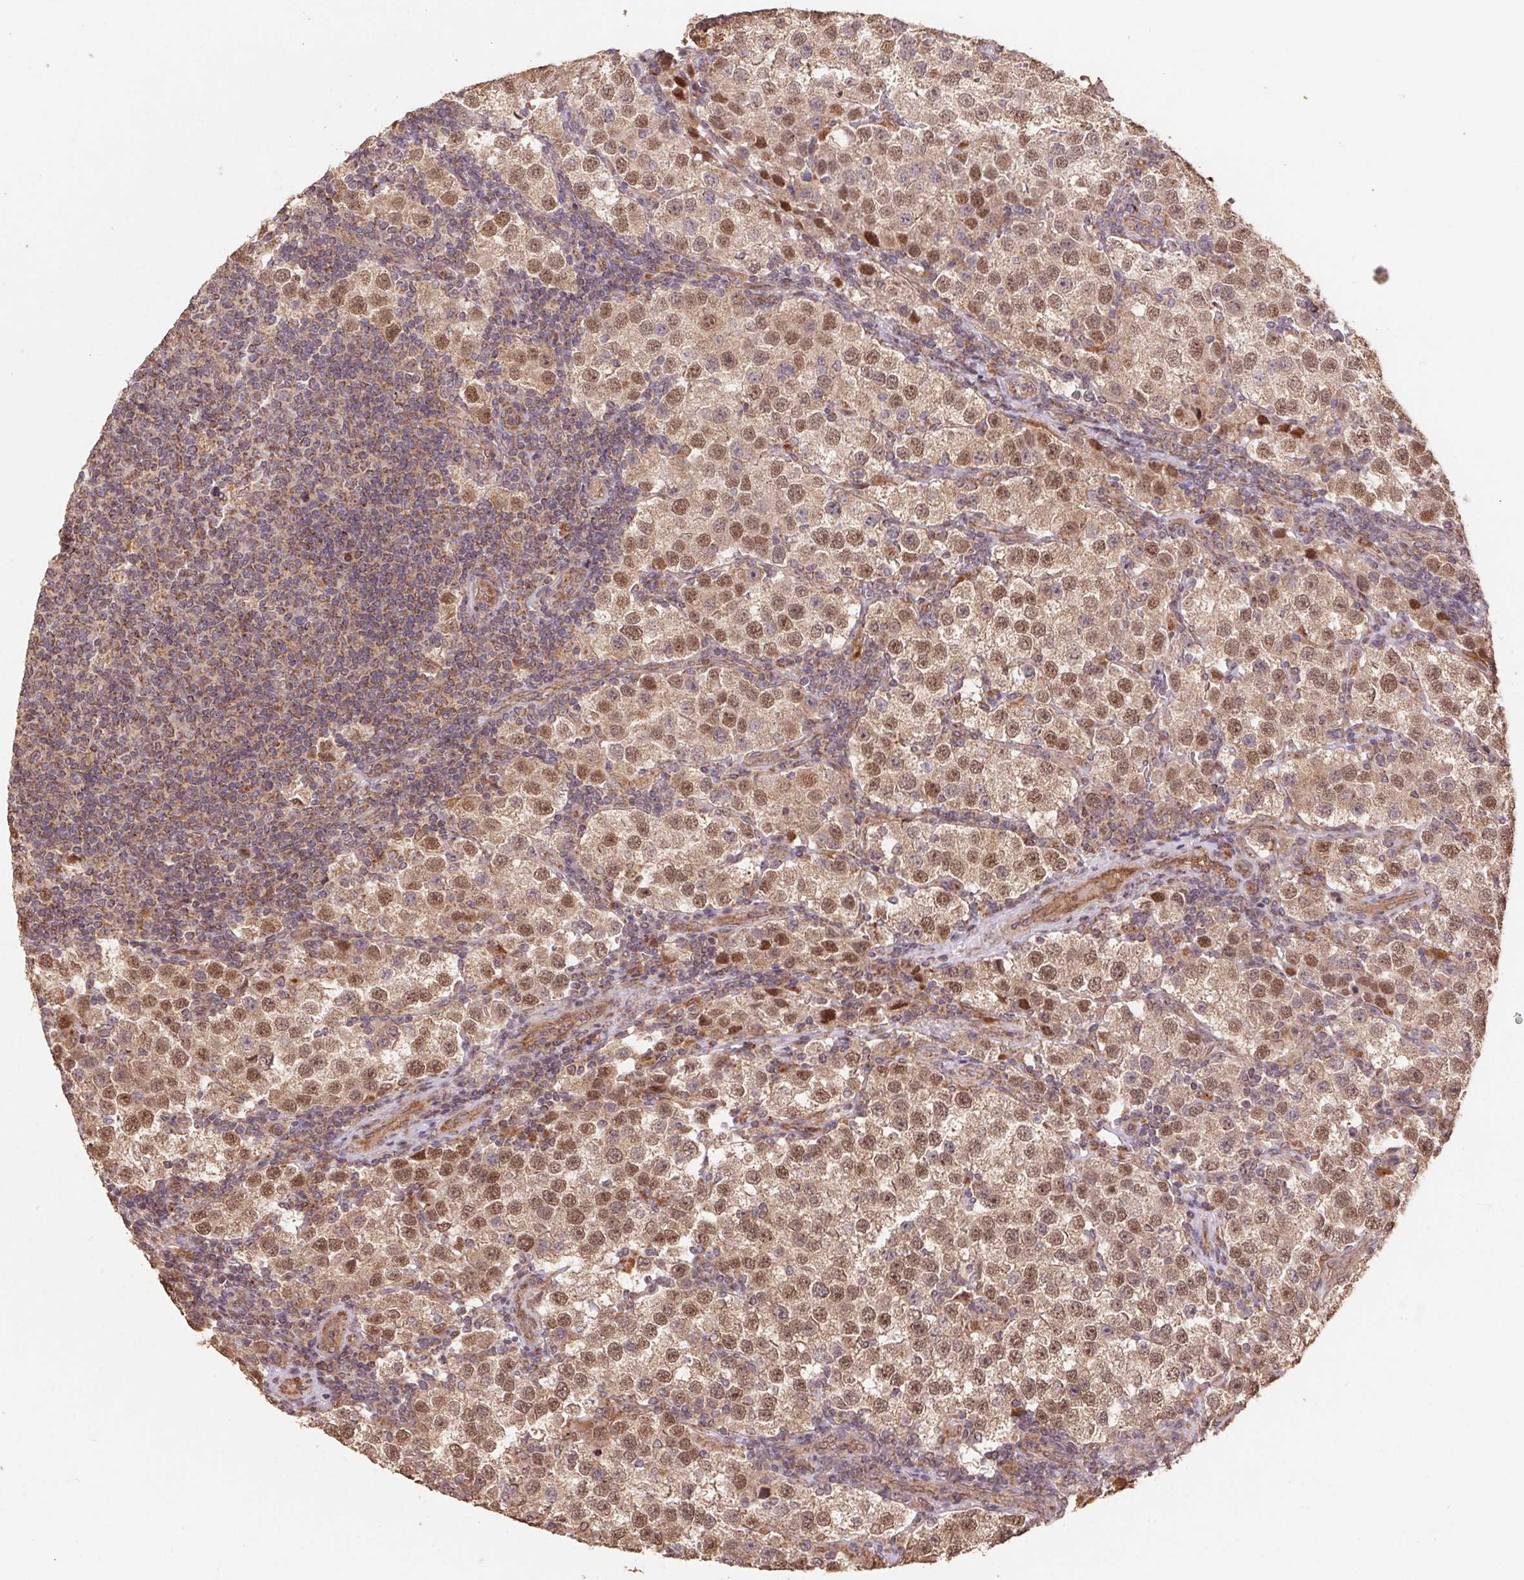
{"staining": {"intensity": "moderate", "quantity": ">75%", "location": "cytoplasmic/membranous,nuclear"}, "tissue": "testis cancer", "cell_type": "Tumor cells", "image_type": "cancer", "snomed": [{"axis": "morphology", "description": "Seminoma, NOS"}, {"axis": "topography", "description": "Testis"}], "caption": "Testis seminoma was stained to show a protein in brown. There is medium levels of moderate cytoplasmic/membranous and nuclear expression in about >75% of tumor cells.", "gene": "PDHA1", "patient": {"sex": "male", "age": 37}}